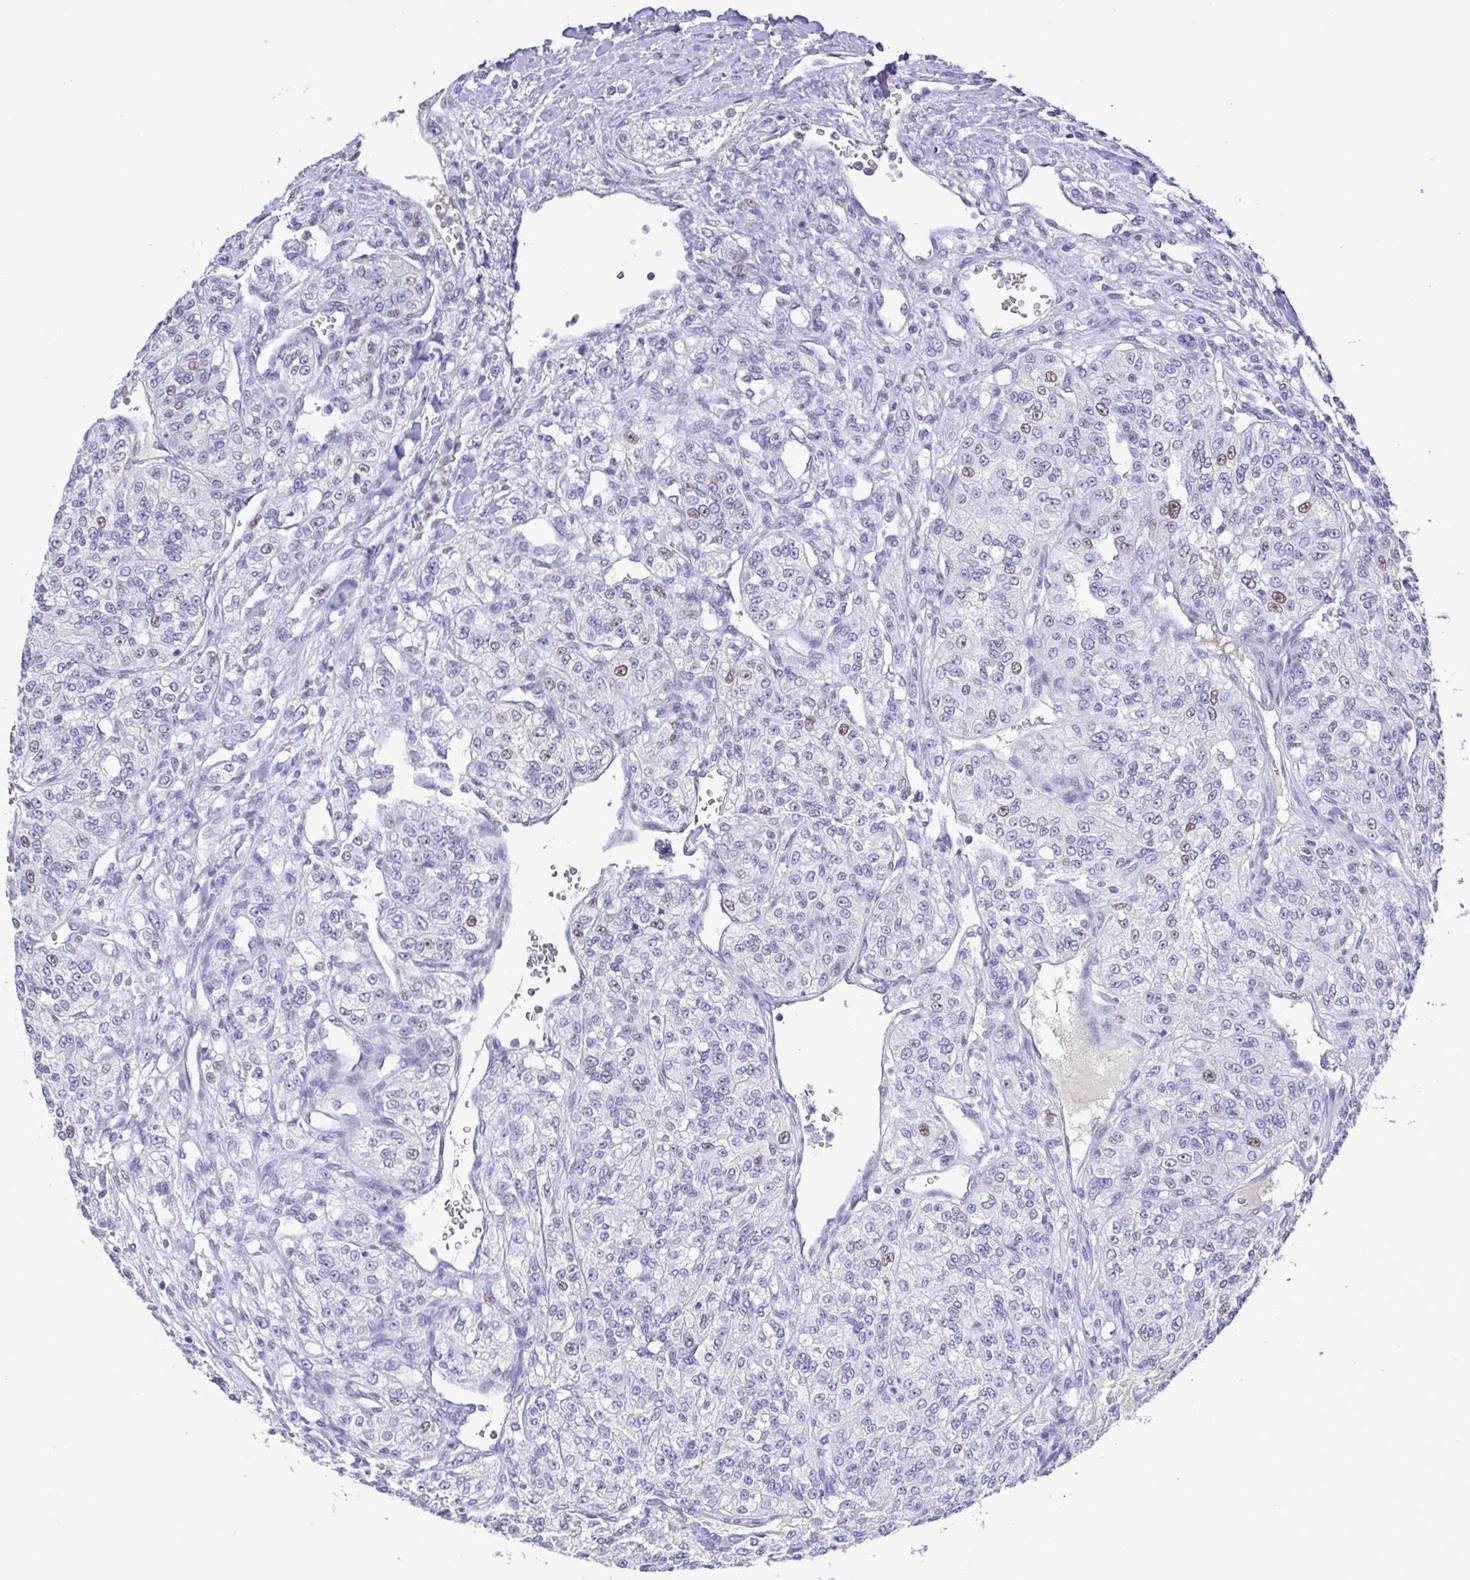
{"staining": {"intensity": "negative", "quantity": "none", "location": "none"}, "tissue": "renal cancer", "cell_type": "Tumor cells", "image_type": "cancer", "snomed": [{"axis": "morphology", "description": "Adenocarcinoma, NOS"}, {"axis": "topography", "description": "Kidney"}], "caption": "An immunohistochemistry image of renal adenocarcinoma is shown. There is no staining in tumor cells of renal adenocarcinoma.", "gene": "TIPIN", "patient": {"sex": "female", "age": 63}}